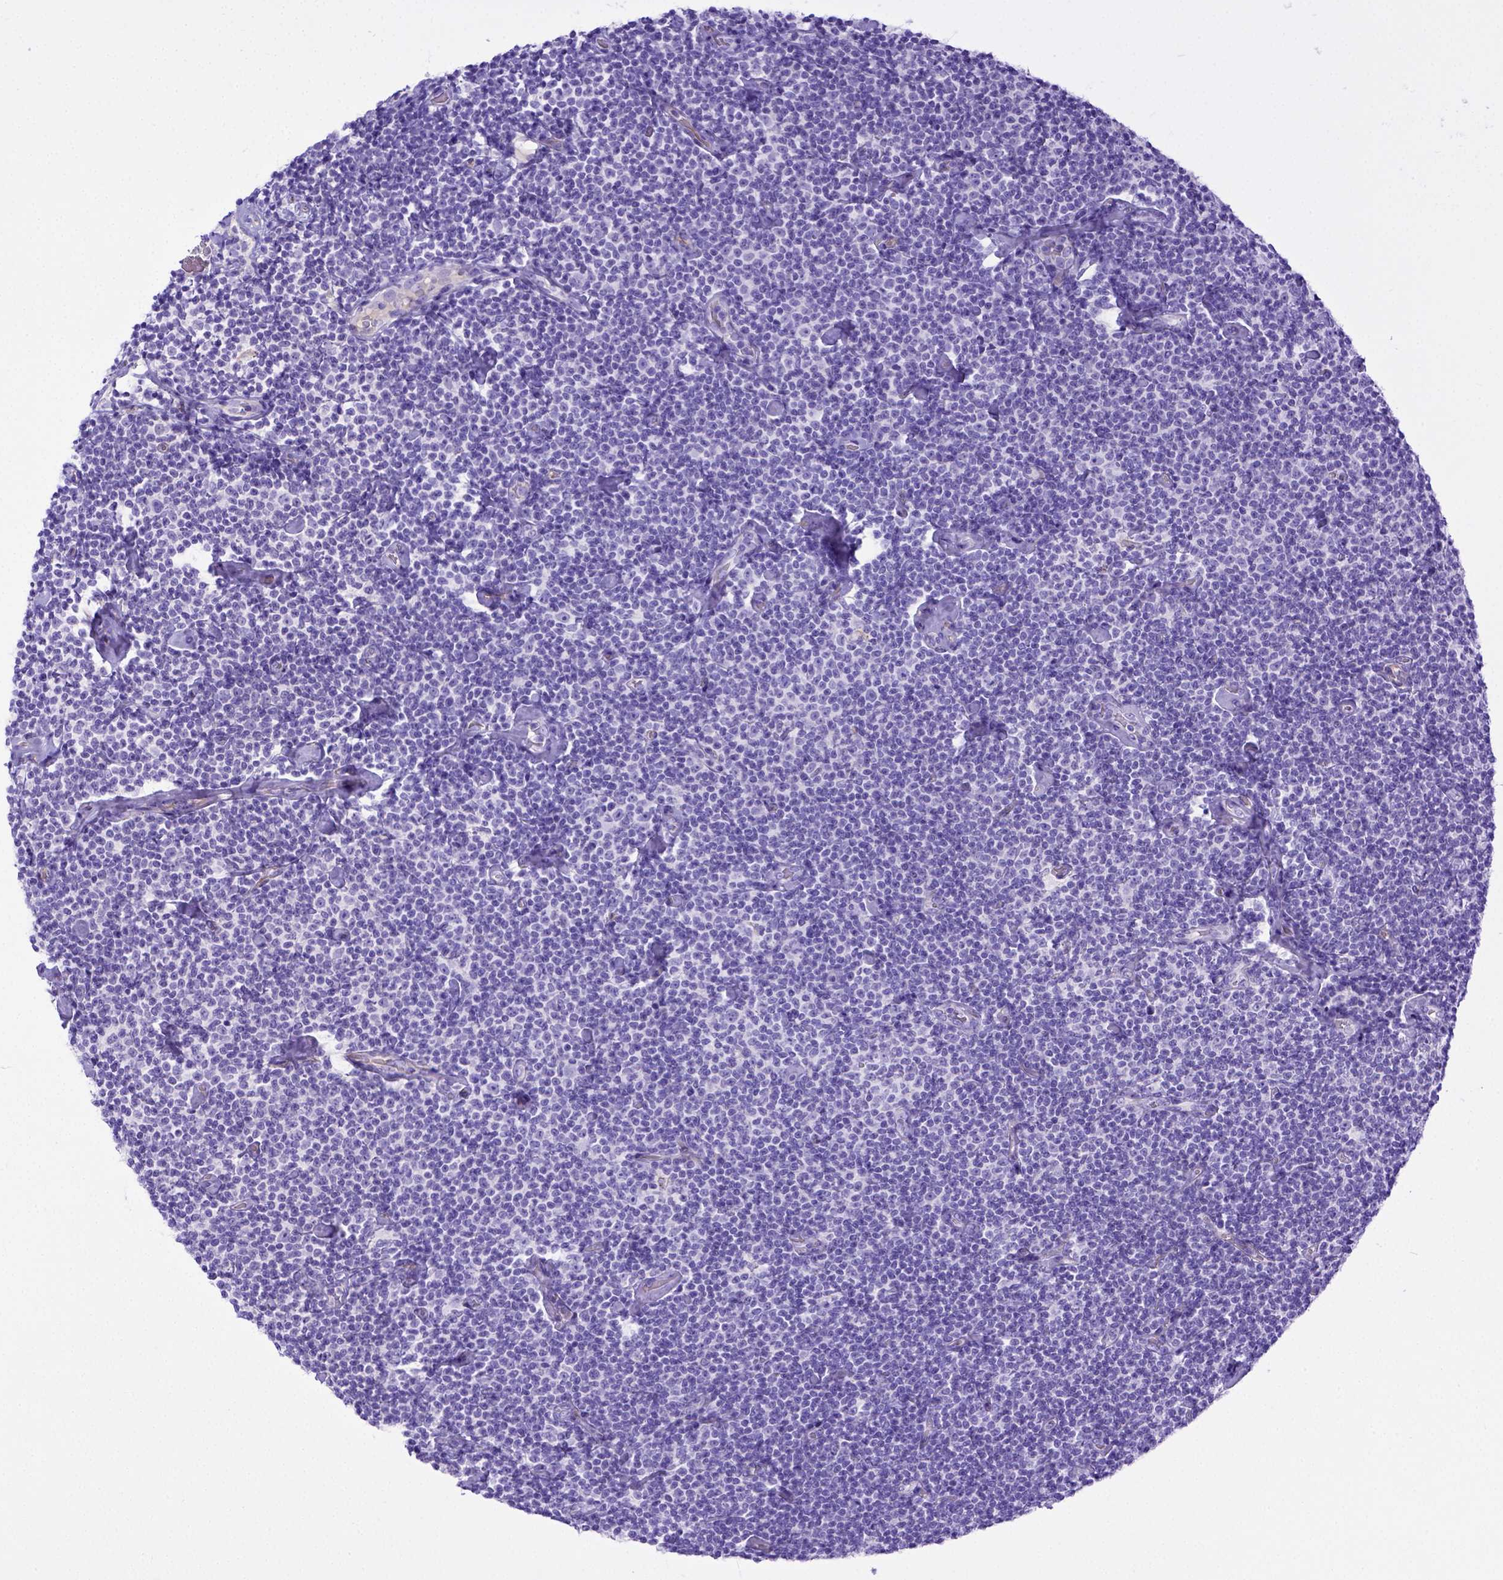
{"staining": {"intensity": "negative", "quantity": "none", "location": "none"}, "tissue": "lymphoma", "cell_type": "Tumor cells", "image_type": "cancer", "snomed": [{"axis": "morphology", "description": "Malignant lymphoma, non-Hodgkin's type, Low grade"}, {"axis": "topography", "description": "Lymph node"}], "caption": "IHC of lymphoma reveals no expression in tumor cells.", "gene": "LRRC18", "patient": {"sex": "male", "age": 81}}